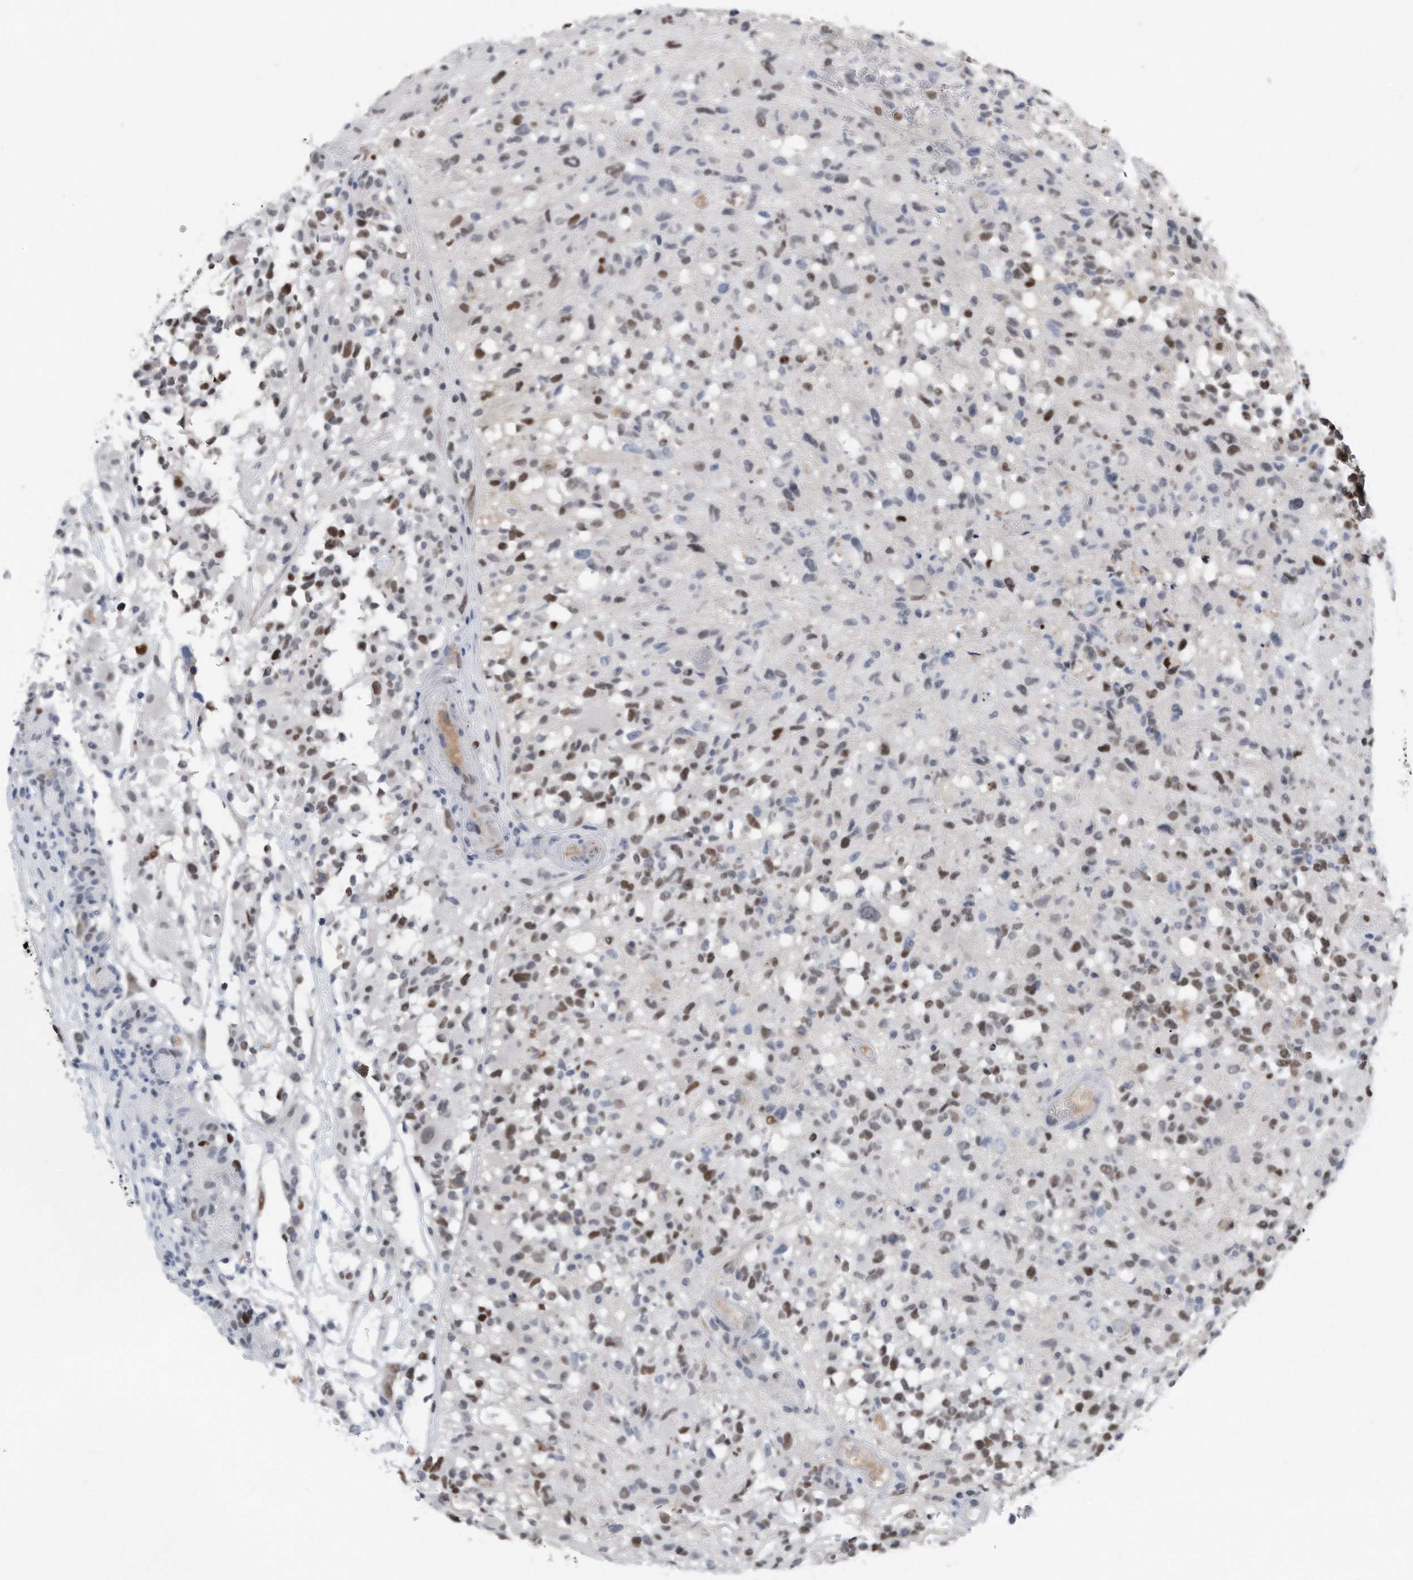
{"staining": {"intensity": "strong", "quantity": "25%-75%", "location": "nuclear"}, "tissue": "glioma", "cell_type": "Tumor cells", "image_type": "cancer", "snomed": [{"axis": "morphology", "description": "Glioma, malignant, High grade"}, {"axis": "morphology", "description": "Glioblastoma, NOS"}, {"axis": "topography", "description": "Brain"}], "caption": "A photomicrograph showing strong nuclear staining in about 25%-75% of tumor cells in glioma, as visualized by brown immunohistochemical staining.", "gene": "PCNA", "patient": {"sex": "male", "age": 60}}